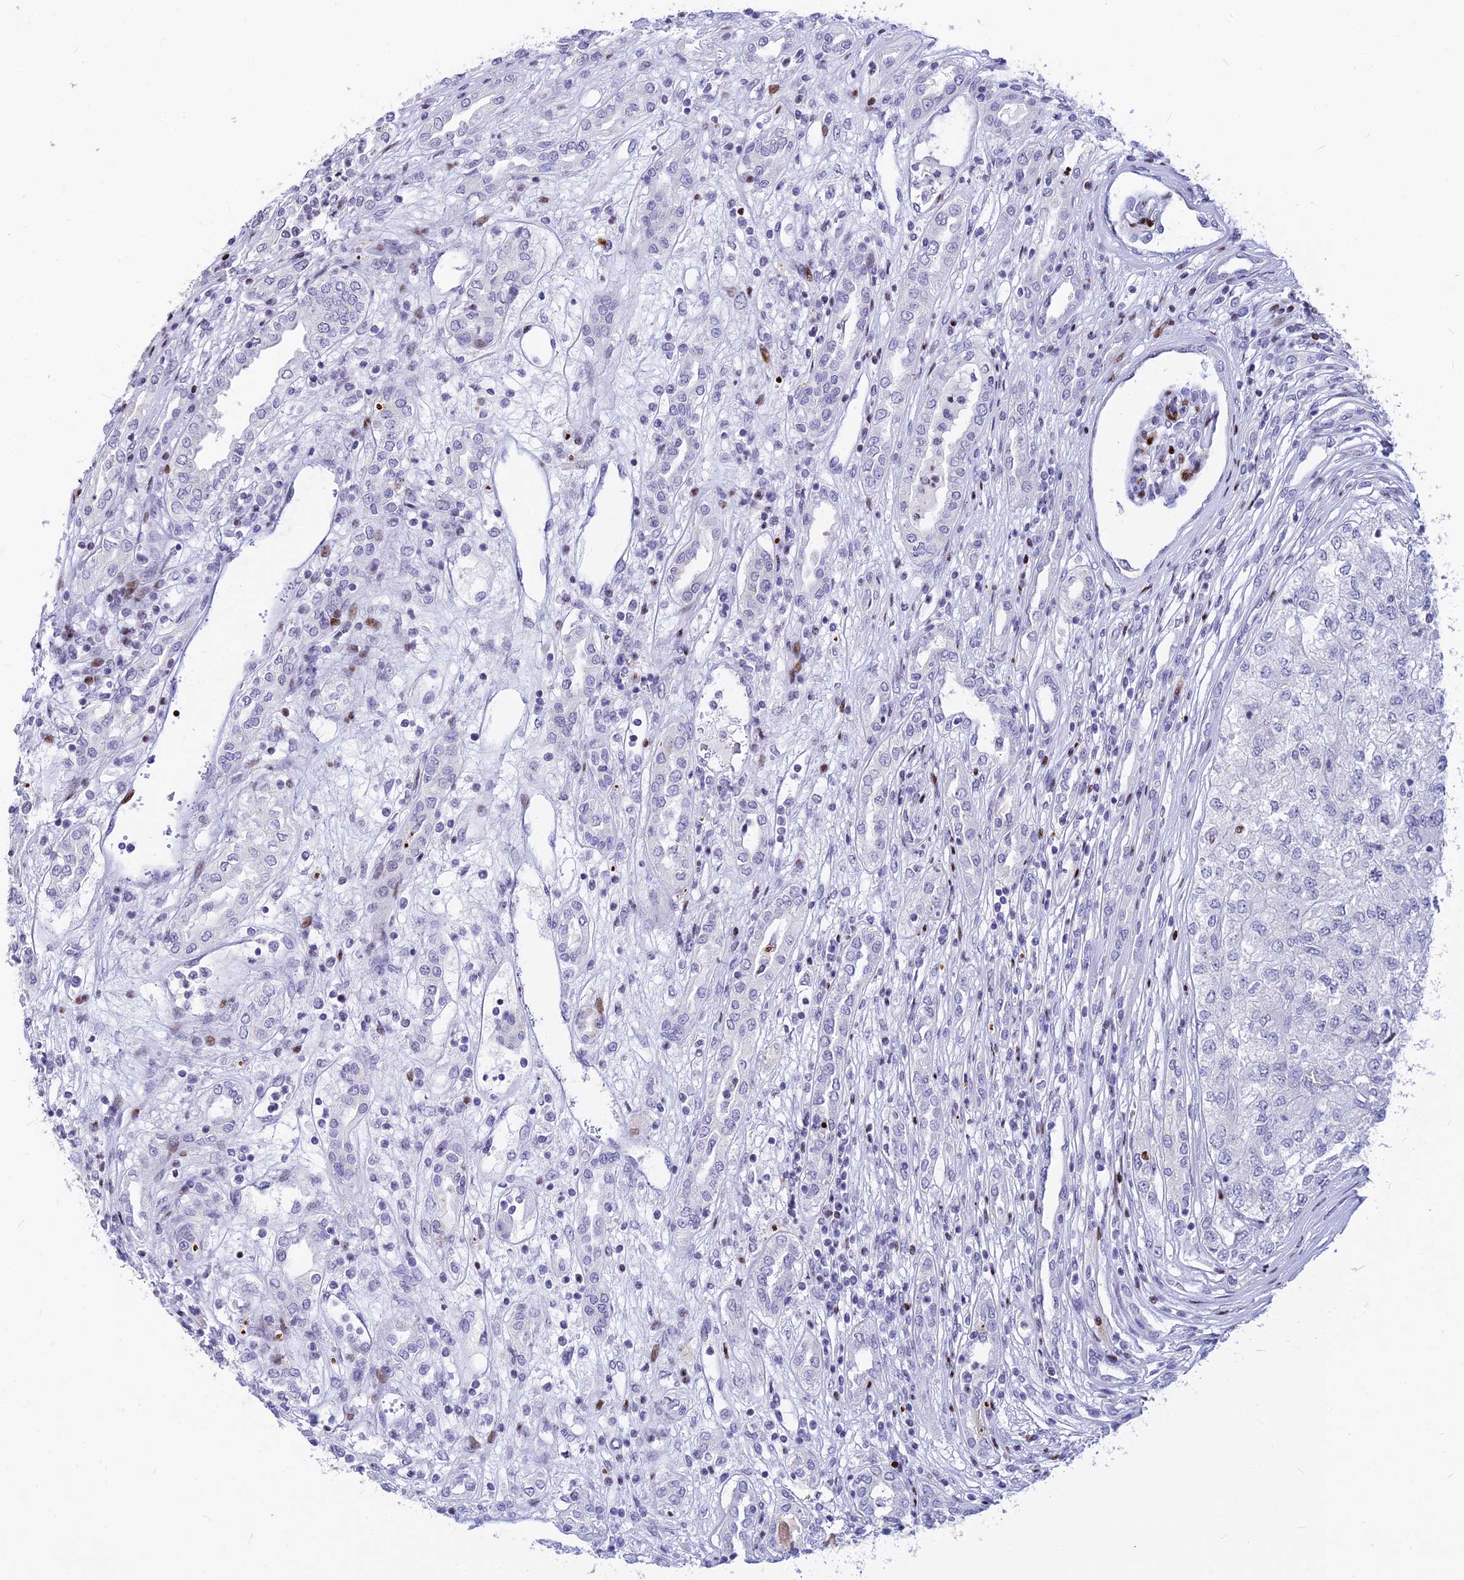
{"staining": {"intensity": "negative", "quantity": "none", "location": "none"}, "tissue": "renal cancer", "cell_type": "Tumor cells", "image_type": "cancer", "snomed": [{"axis": "morphology", "description": "Adenocarcinoma, NOS"}, {"axis": "topography", "description": "Kidney"}], "caption": "Tumor cells are negative for protein expression in human adenocarcinoma (renal).", "gene": "PRPS1", "patient": {"sex": "female", "age": 54}}